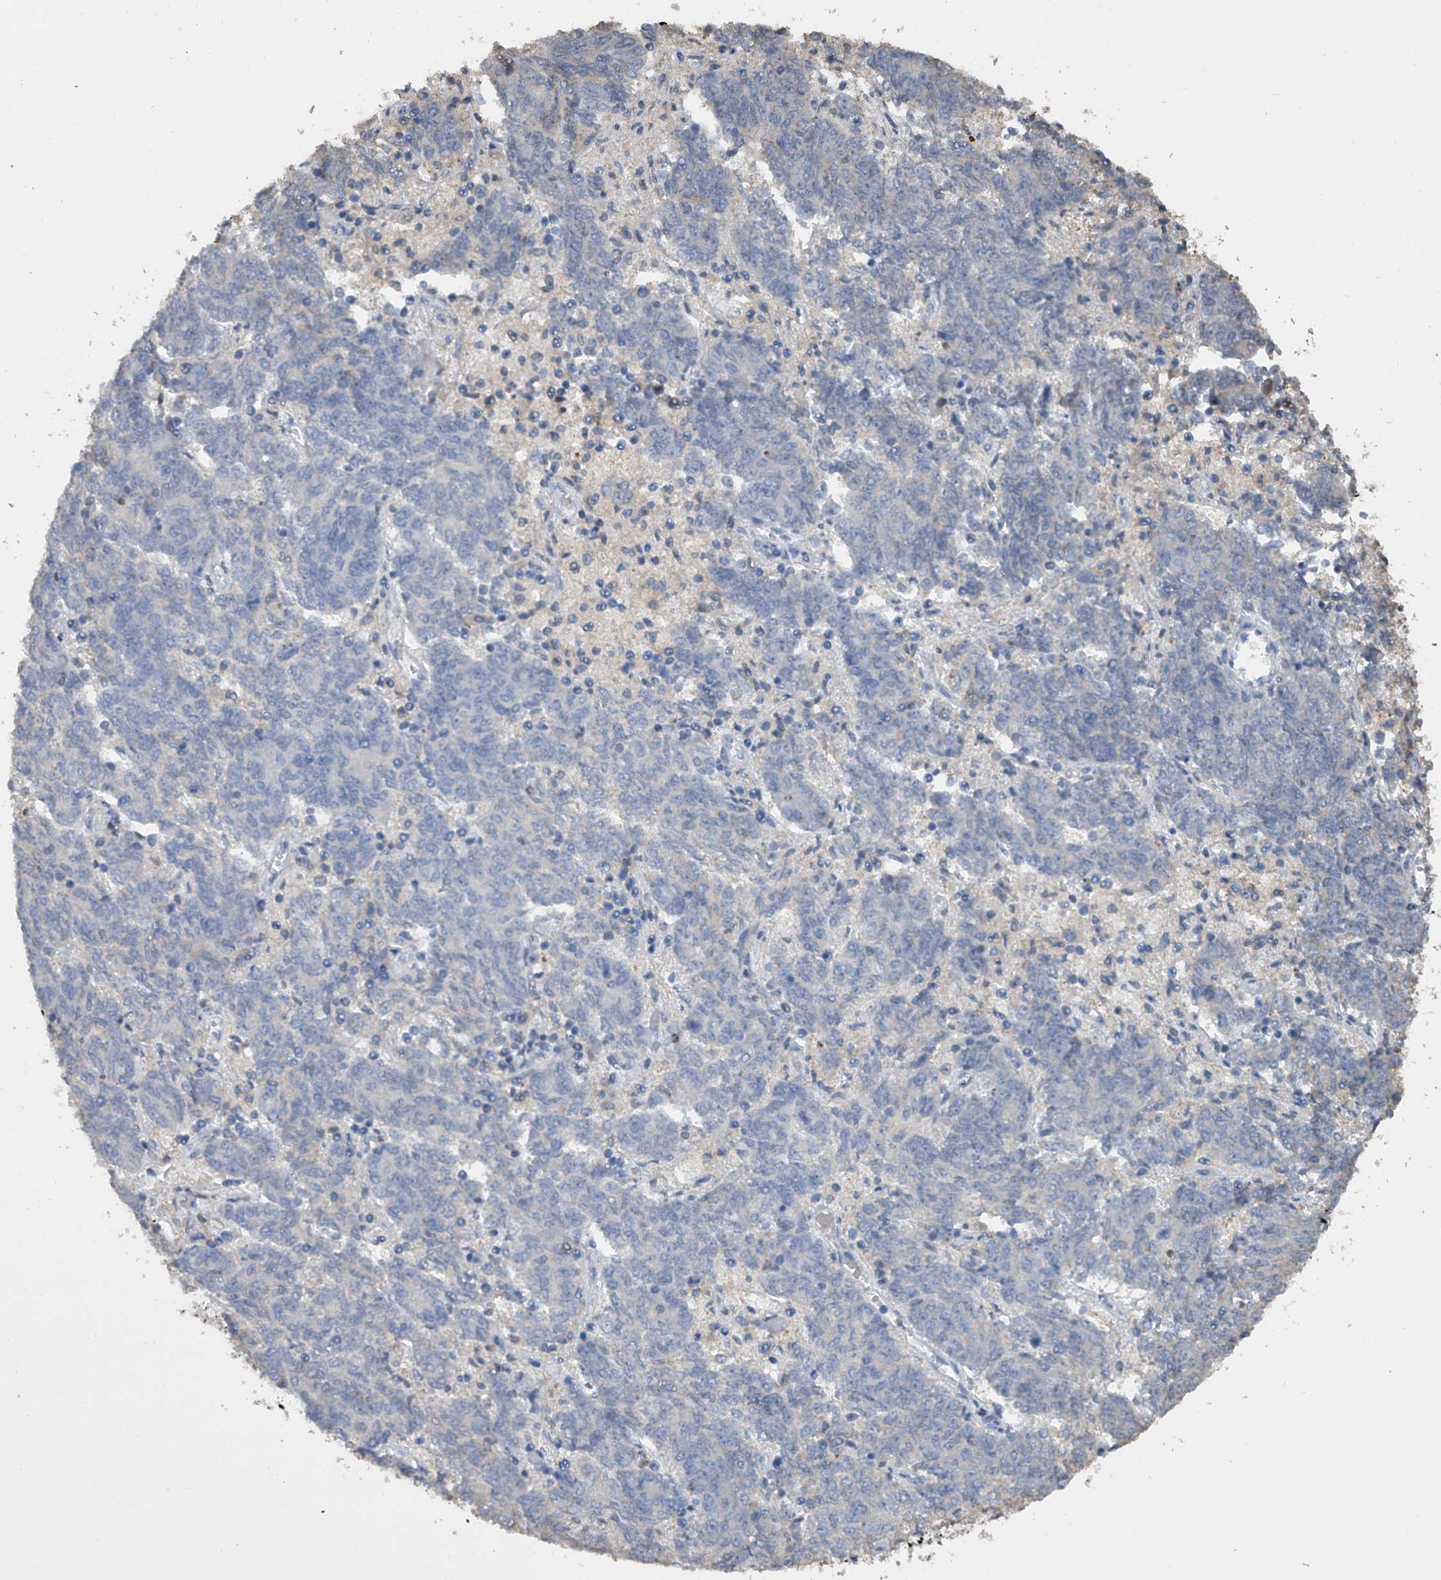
{"staining": {"intensity": "weak", "quantity": "<25%", "location": "cytoplasmic/membranous"}, "tissue": "endometrial cancer", "cell_type": "Tumor cells", "image_type": "cancer", "snomed": [{"axis": "morphology", "description": "Adenocarcinoma, NOS"}, {"axis": "topography", "description": "Endometrium"}], "caption": "A histopathology image of adenocarcinoma (endometrial) stained for a protein shows no brown staining in tumor cells.", "gene": "DOCK9", "patient": {"sex": "female", "age": 80}}